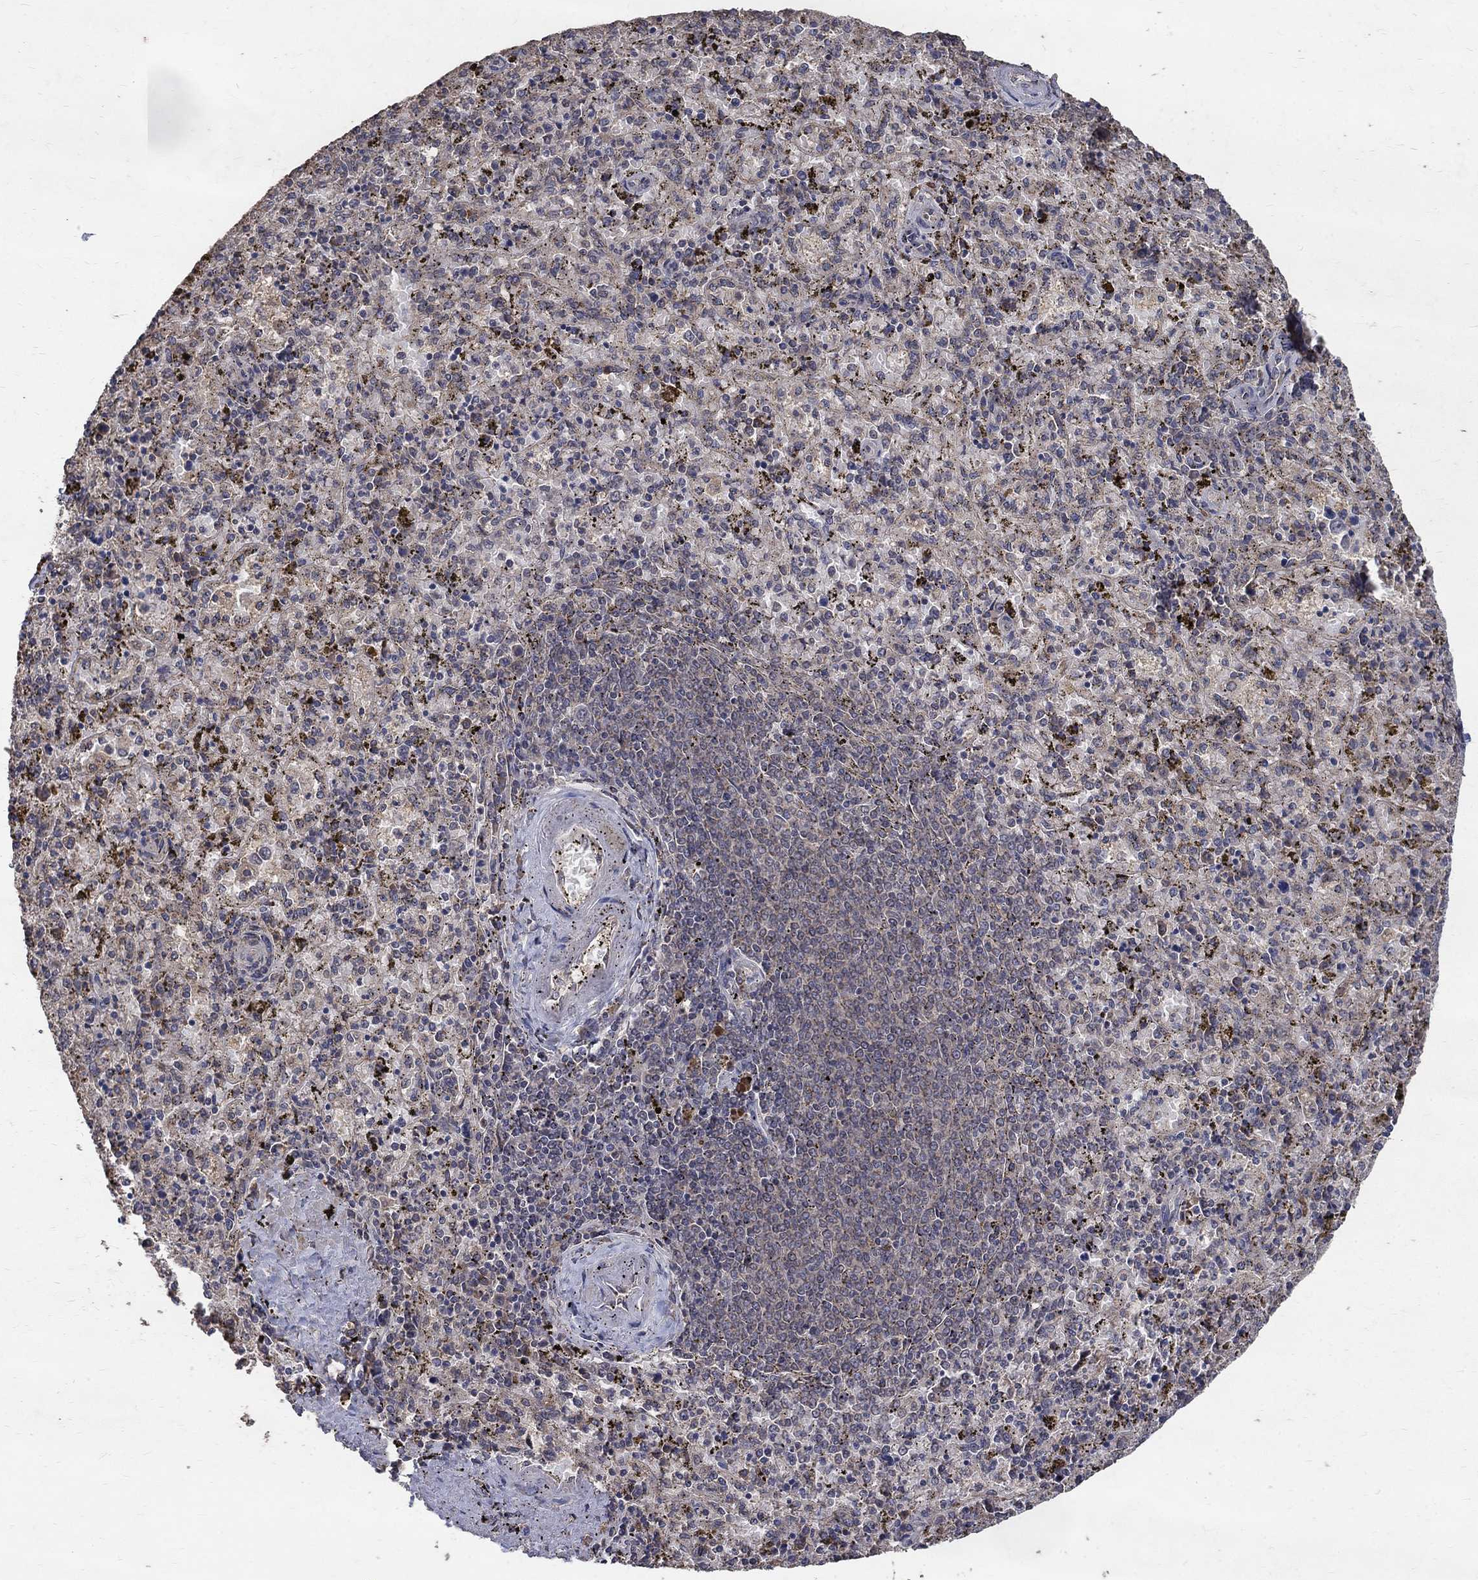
{"staining": {"intensity": "moderate", "quantity": "<25%", "location": "cytoplasmic/membranous"}, "tissue": "spleen", "cell_type": "Cells in red pulp", "image_type": "normal", "snomed": [{"axis": "morphology", "description": "Normal tissue, NOS"}, {"axis": "topography", "description": "Spleen"}], "caption": "Immunohistochemistry (IHC) photomicrograph of unremarkable spleen stained for a protein (brown), which reveals low levels of moderate cytoplasmic/membranous positivity in approximately <25% of cells in red pulp.", "gene": "C17orf75", "patient": {"sex": "female", "age": 50}}